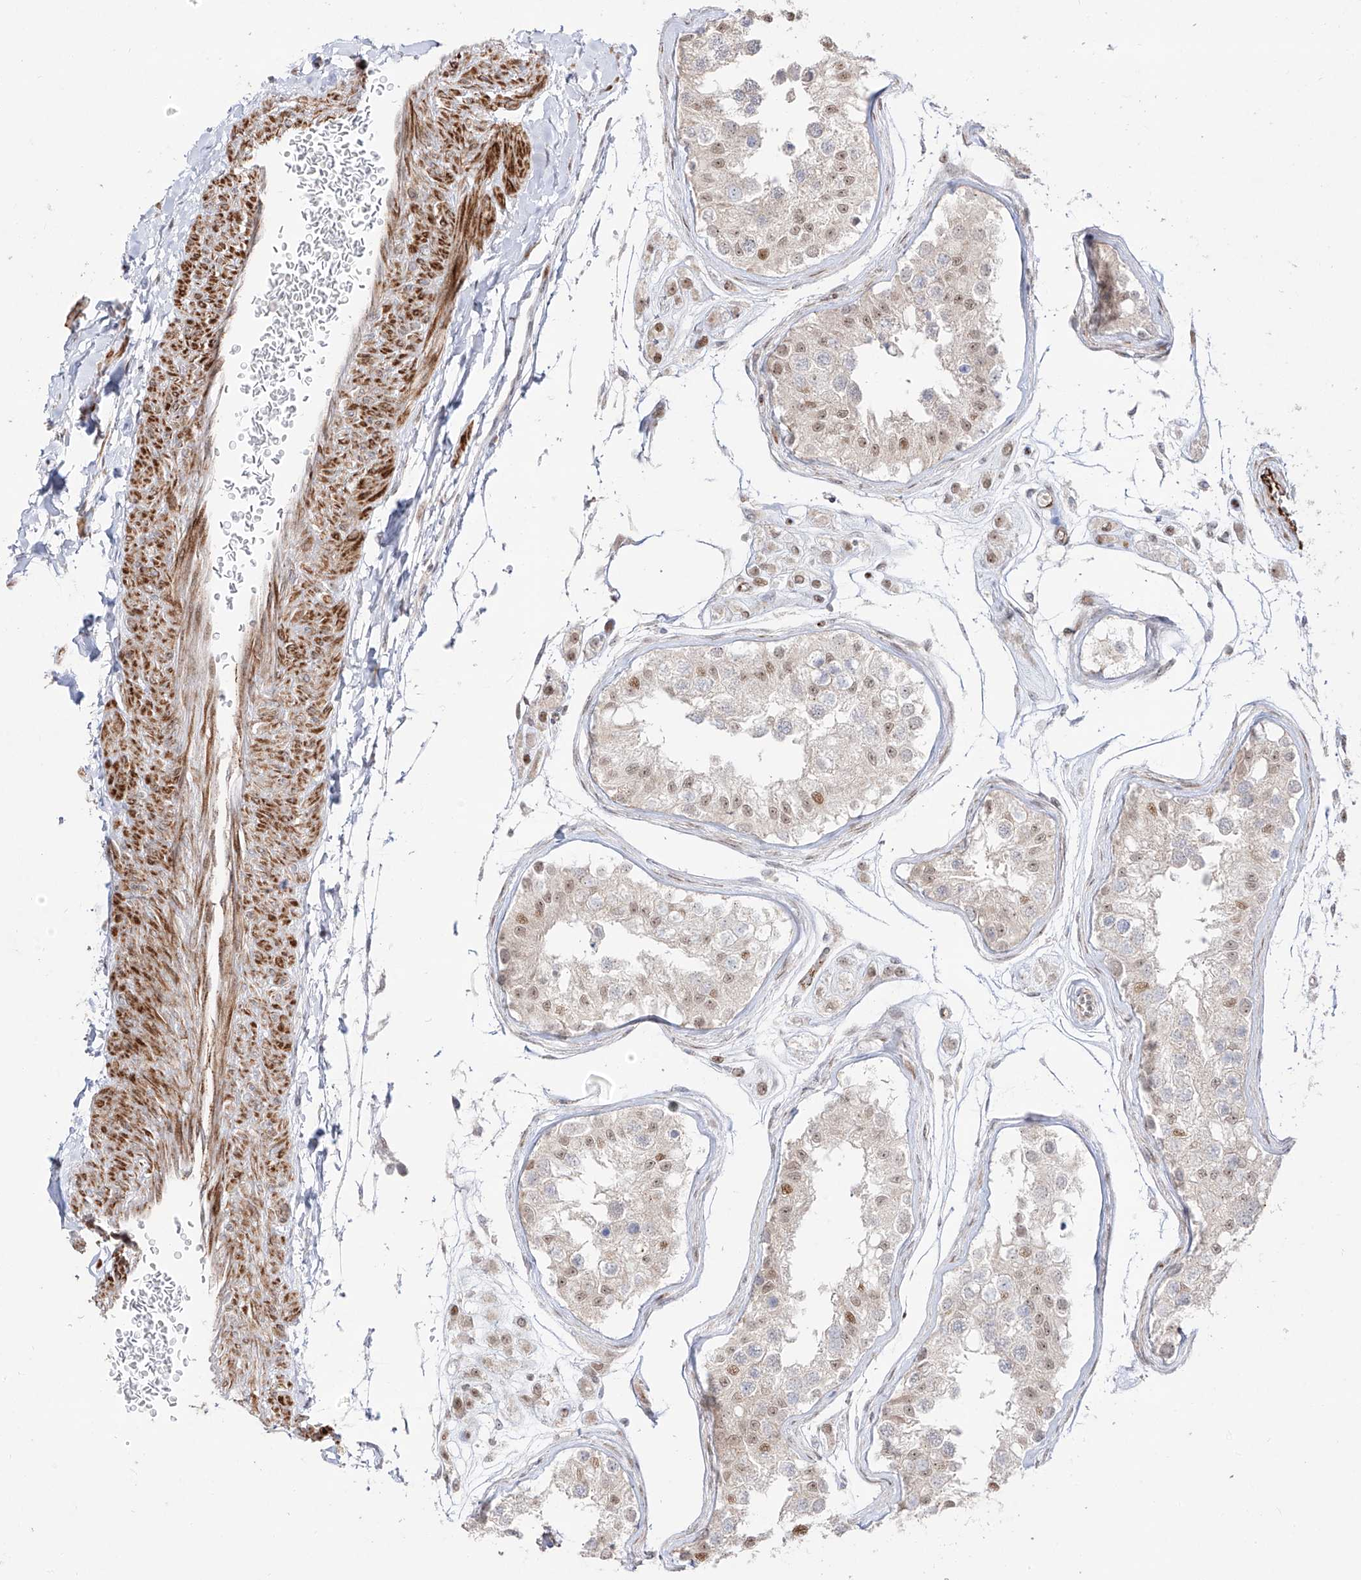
{"staining": {"intensity": "moderate", "quantity": "25%-75%", "location": "nuclear"}, "tissue": "testis", "cell_type": "Cells in seminiferous ducts", "image_type": "normal", "snomed": [{"axis": "morphology", "description": "Normal tissue, NOS"}, {"axis": "morphology", "description": "Adenocarcinoma, metastatic, NOS"}, {"axis": "topography", "description": "Testis"}], "caption": "Protein expression by immunohistochemistry demonstrates moderate nuclear expression in approximately 25%-75% of cells in seminiferous ducts in benign testis.", "gene": "ZNF180", "patient": {"sex": "male", "age": 26}}